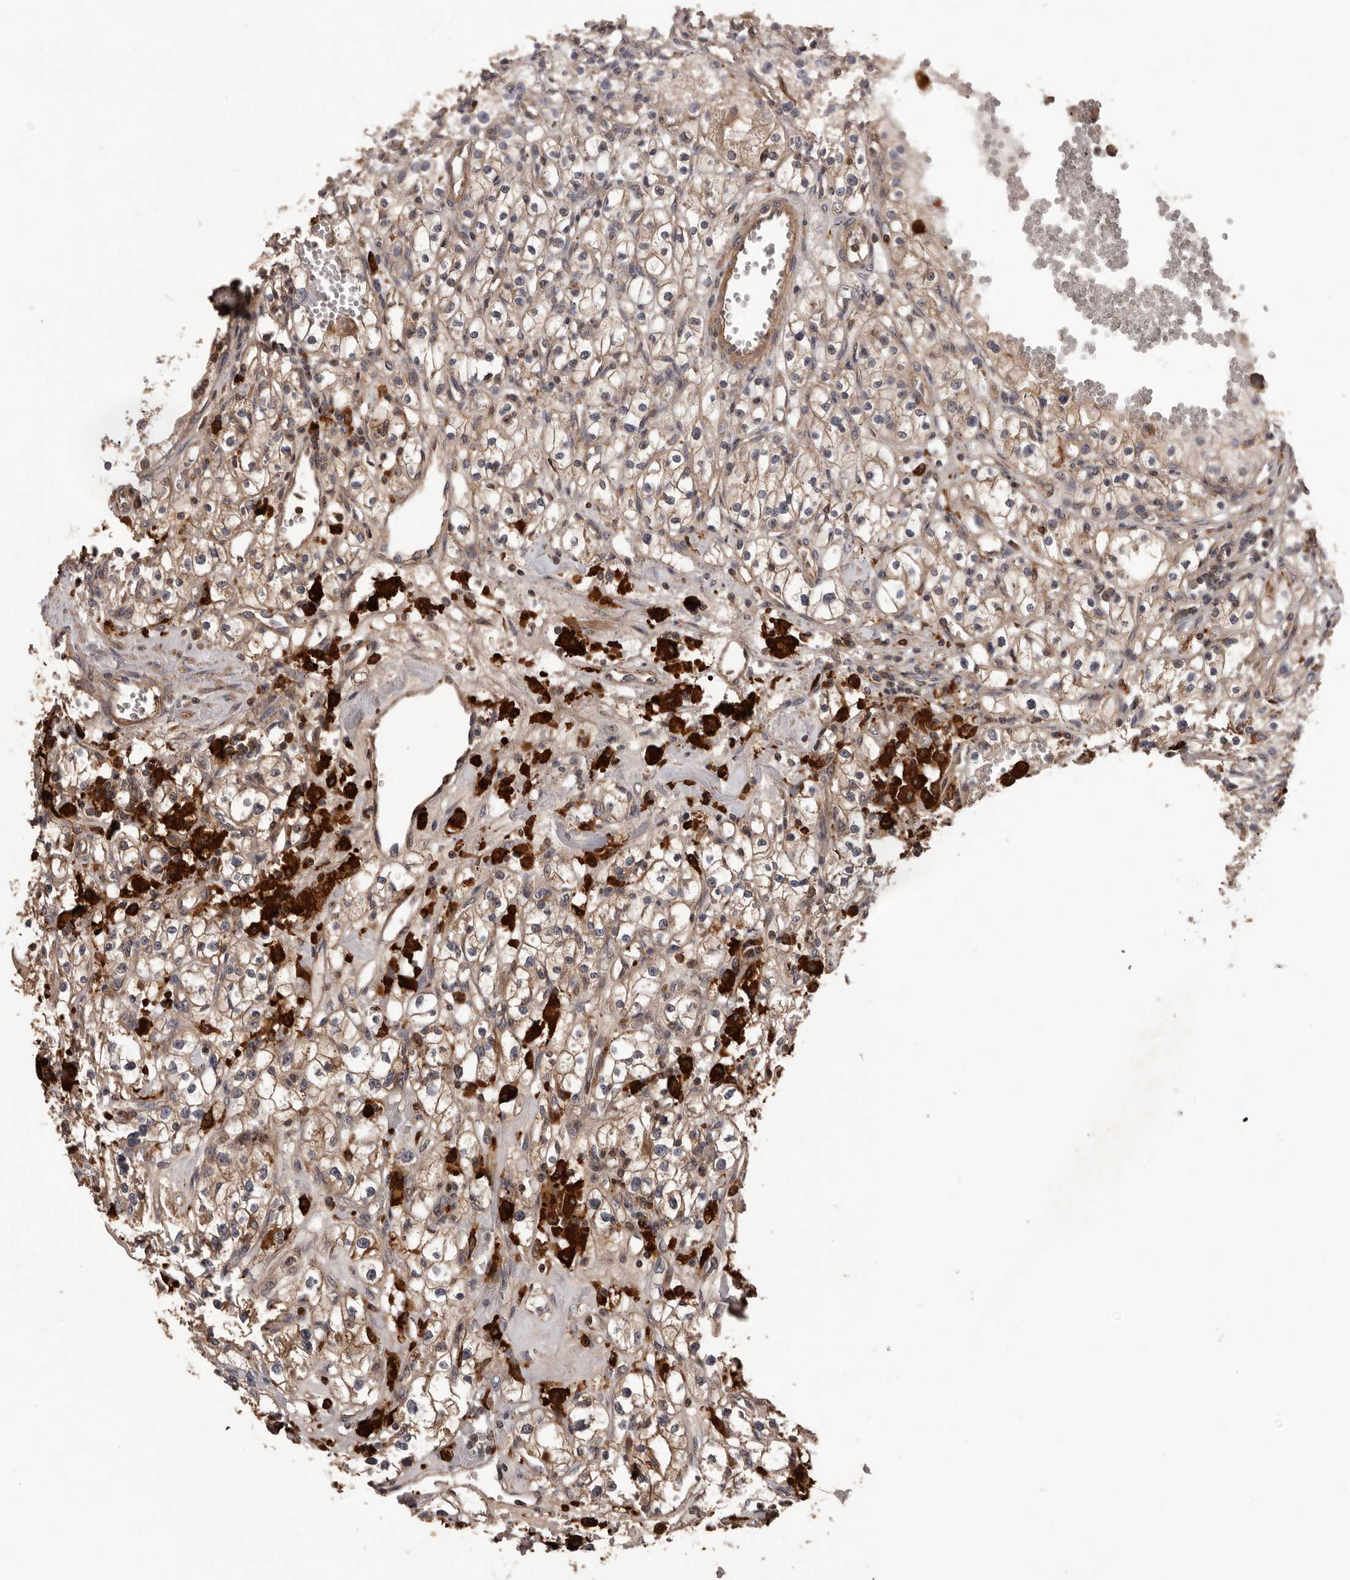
{"staining": {"intensity": "weak", "quantity": ">75%", "location": "cytoplasmic/membranous"}, "tissue": "renal cancer", "cell_type": "Tumor cells", "image_type": "cancer", "snomed": [{"axis": "morphology", "description": "Adenocarcinoma, NOS"}, {"axis": "topography", "description": "Kidney"}], "caption": "Immunohistochemistry (IHC) of human renal cancer reveals low levels of weak cytoplasmic/membranous positivity in about >75% of tumor cells.", "gene": "ADAMTS2", "patient": {"sex": "male", "age": 56}}